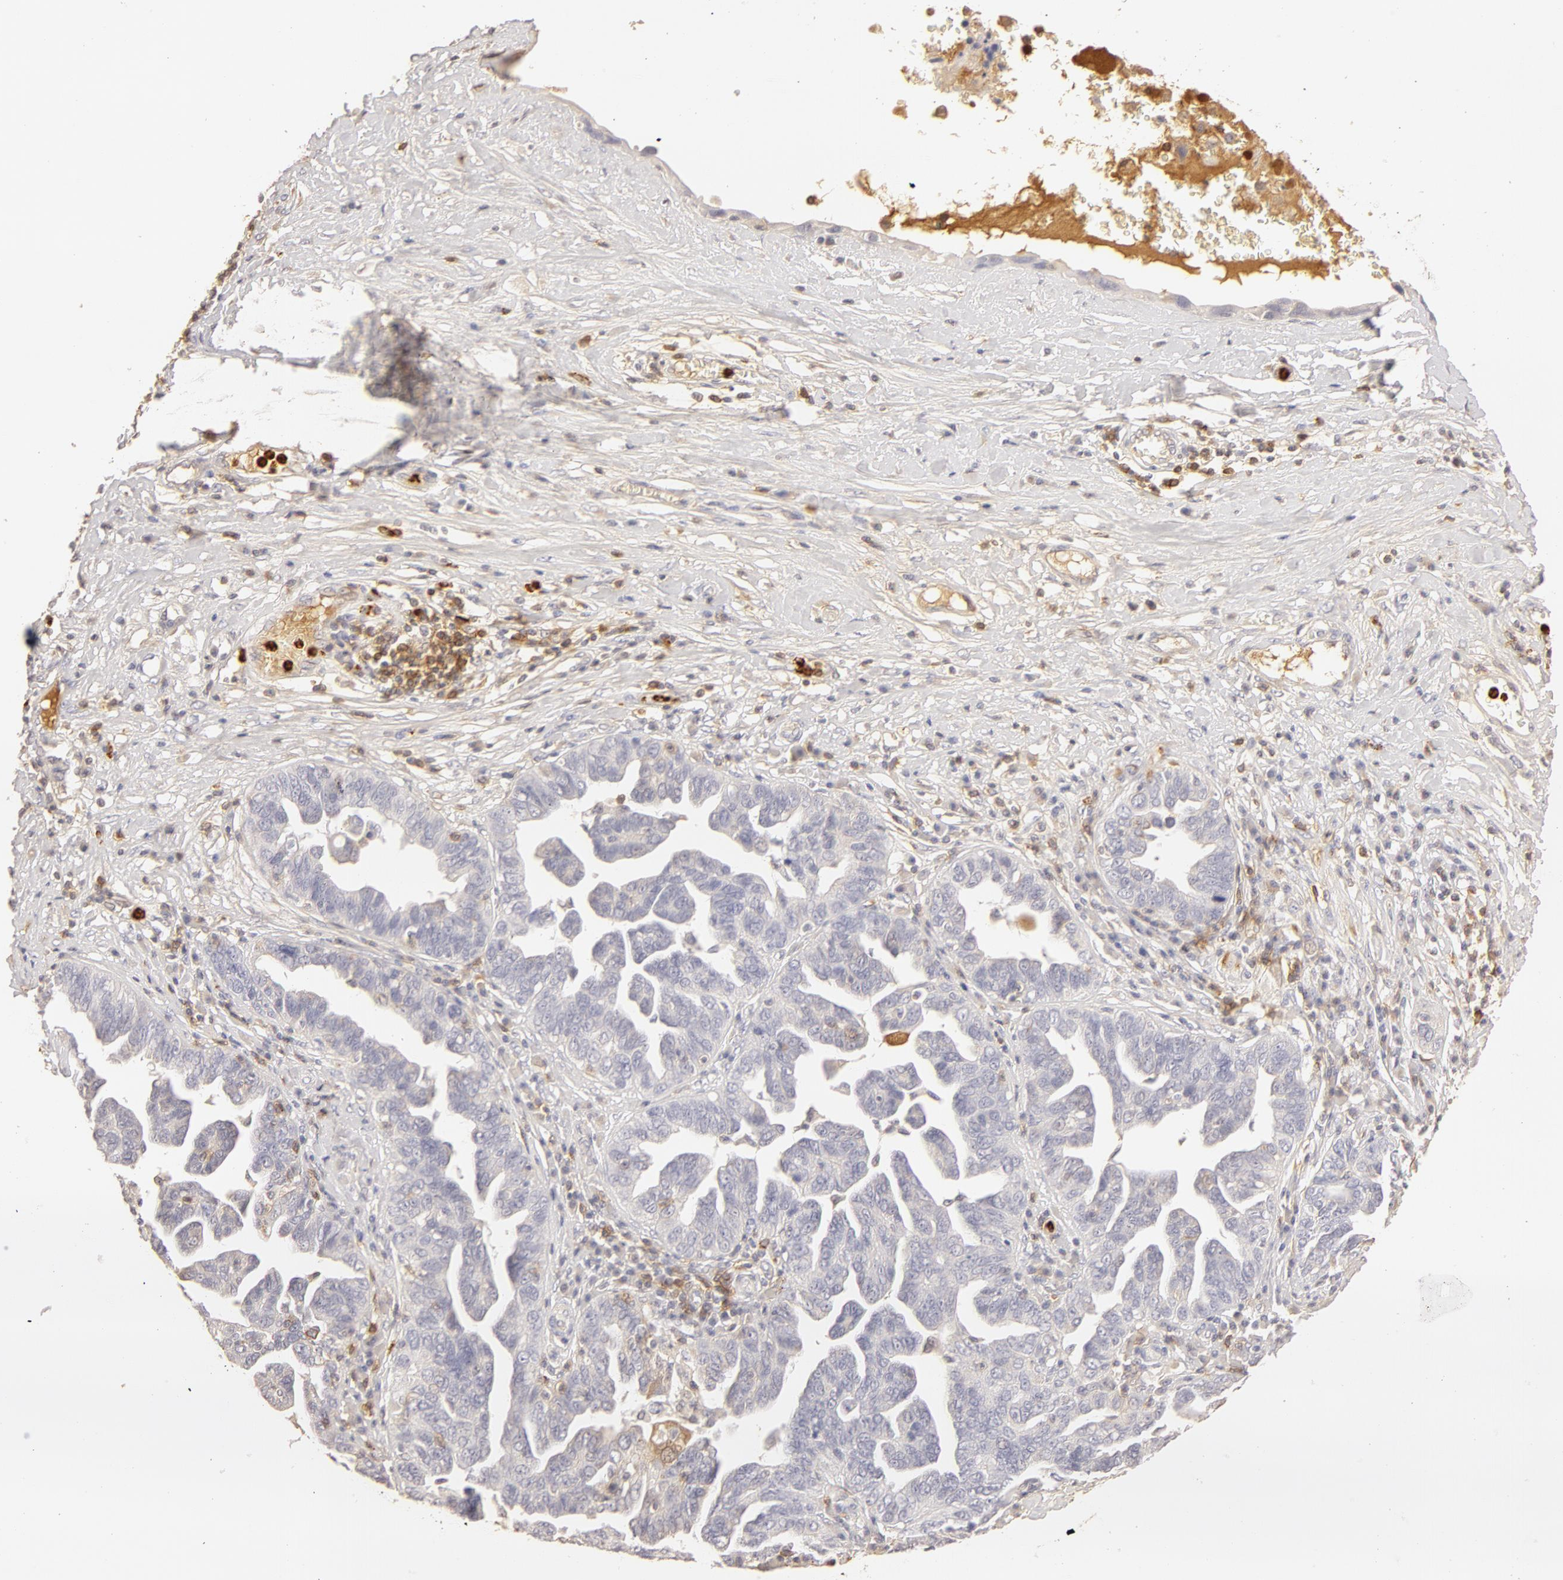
{"staining": {"intensity": "negative", "quantity": "none", "location": "none"}, "tissue": "ovarian cancer", "cell_type": "Tumor cells", "image_type": "cancer", "snomed": [{"axis": "morphology", "description": "Cystadenocarcinoma, serous, NOS"}, {"axis": "topography", "description": "Ovary"}], "caption": "Tumor cells are negative for brown protein staining in ovarian cancer (serous cystadenocarcinoma). The staining was performed using DAB (3,3'-diaminobenzidine) to visualize the protein expression in brown, while the nuclei were stained in blue with hematoxylin (Magnification: 20x).", "gene": "C1R", "patient": {"sex": "female", "age": 64}}